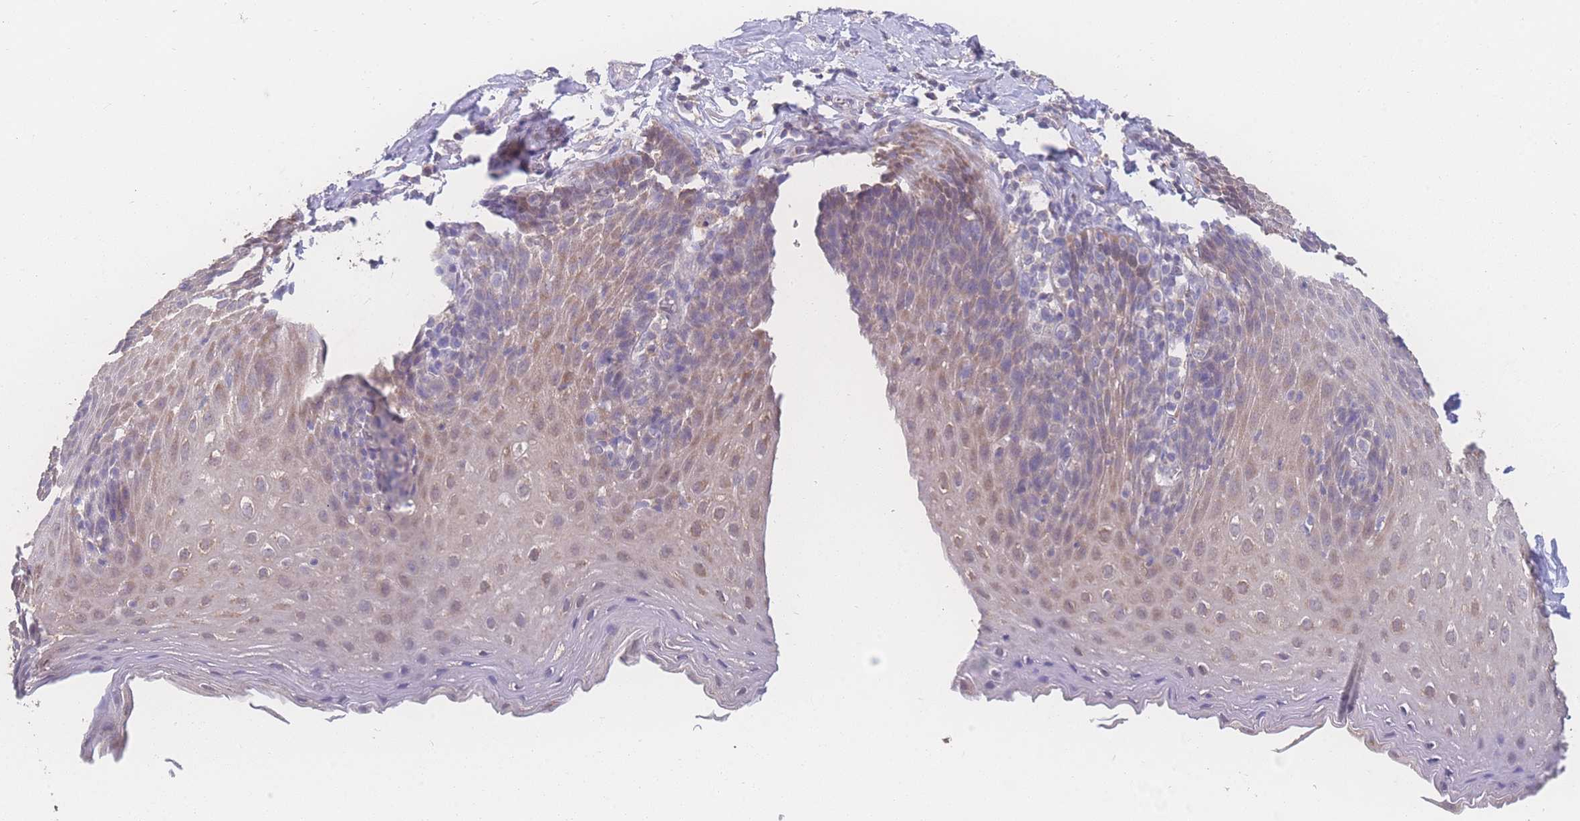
{"staining": {"intensity": "weak", "quantity": "25%-75%", "location": "cytoplasmic/membranous"}, "tissue": "esophagus", "cell_type": "Squamous epithelial cells", "image_type": "normal", "snomed": [{"axis": "morphology", "description": "Normal tissue, NOS"}, {"axis": "topography", "description": "Esophagus"}], "caption": "This is a photomicrograph of immunohistochemistry (IHC) staining of benign esophagus, which shows weak positivity in the cytoplasmic/membranous of squamous epithelial cells.", "gene": "GIPR", "patient": {"sex": "female", "age": 61}}